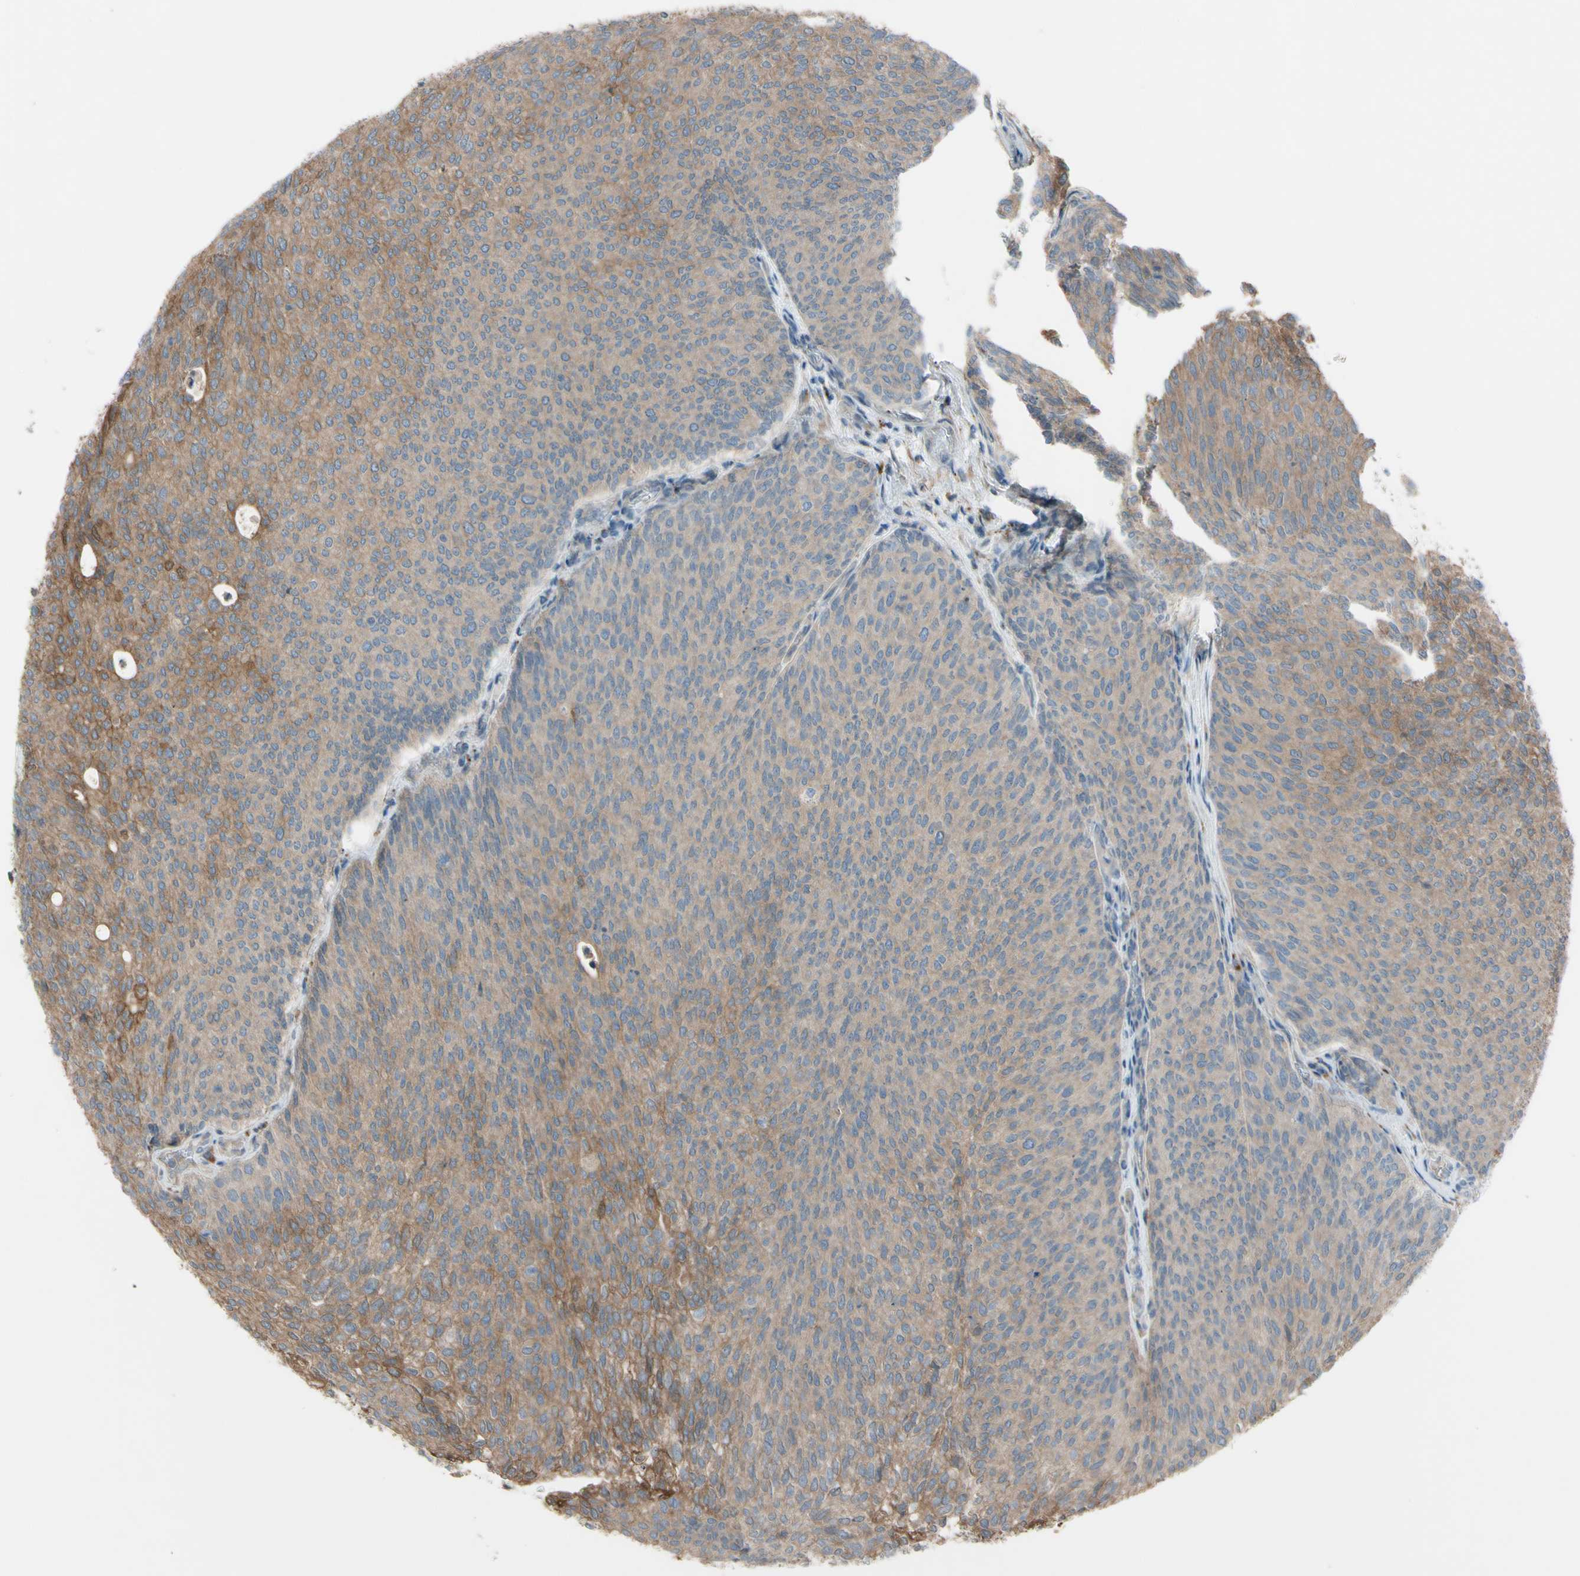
{"staining": {"intensity": "moderate", "quantity": ">75%", "location": "cytoplasmic/membranous"}, "tissue": "urothelial cancer", "cell_type": "Tumor cells", "image_type": "cancer", "snomed": [{"axis": "morphology", "description": "Urothelial carcinoma, Low grade"}, {"axis": "topography", "description": "Urinary bladder"}], "caption": "Human urothelial cancer stained for a protein (brown) demonstrates moderate cytoplasmic/membranous positive expression in approximately >75% of tumor cells.", "gene": "AFP", "patient": {"sex": "female", "age": 79}}